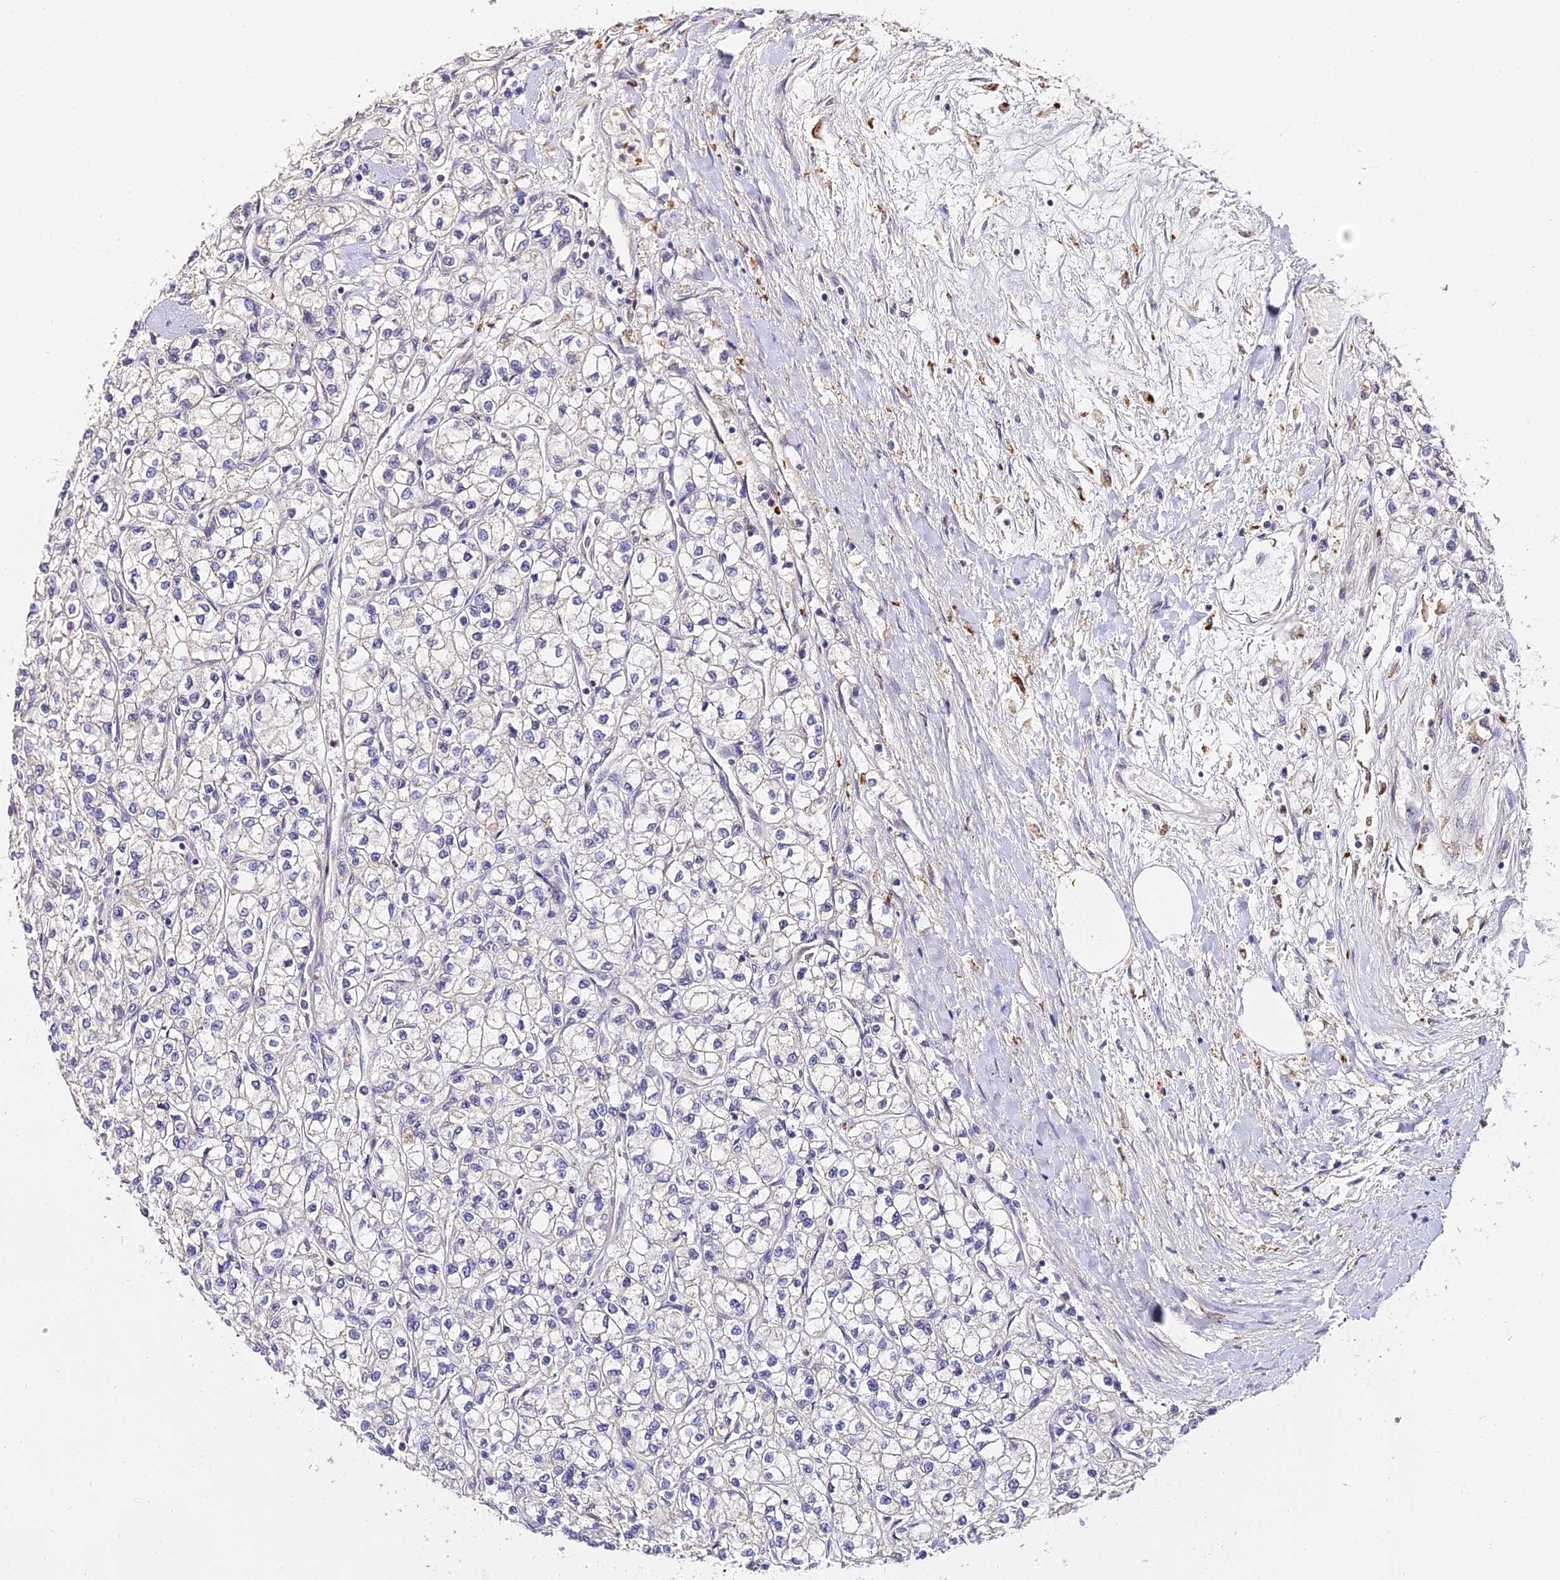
{"staining": {"intensity": "negative", "quantity": "none", "location": "none"}, "tissue": "renal cancer", "cell_type": "Tumor cells", "image_type": "cancer", "snomed": [{"axis": "morphology", "description": "Adenocarcinoma, NOS"}, {"axis": "topography", "description": "Kidney"}], "caption": "DAB immunohistochemical staining of human adenocarcinoma (renal) exhibits no significant staining in tumor cells. Brightfield microscopy of immunohistochemistry stained with DAB (3,3'-diaminobenzidine) (brown) and hematoxylin (blue), captured at high magnification.", "gene": "WDR5B", "patient": {"sex": "male", "age": 80}}